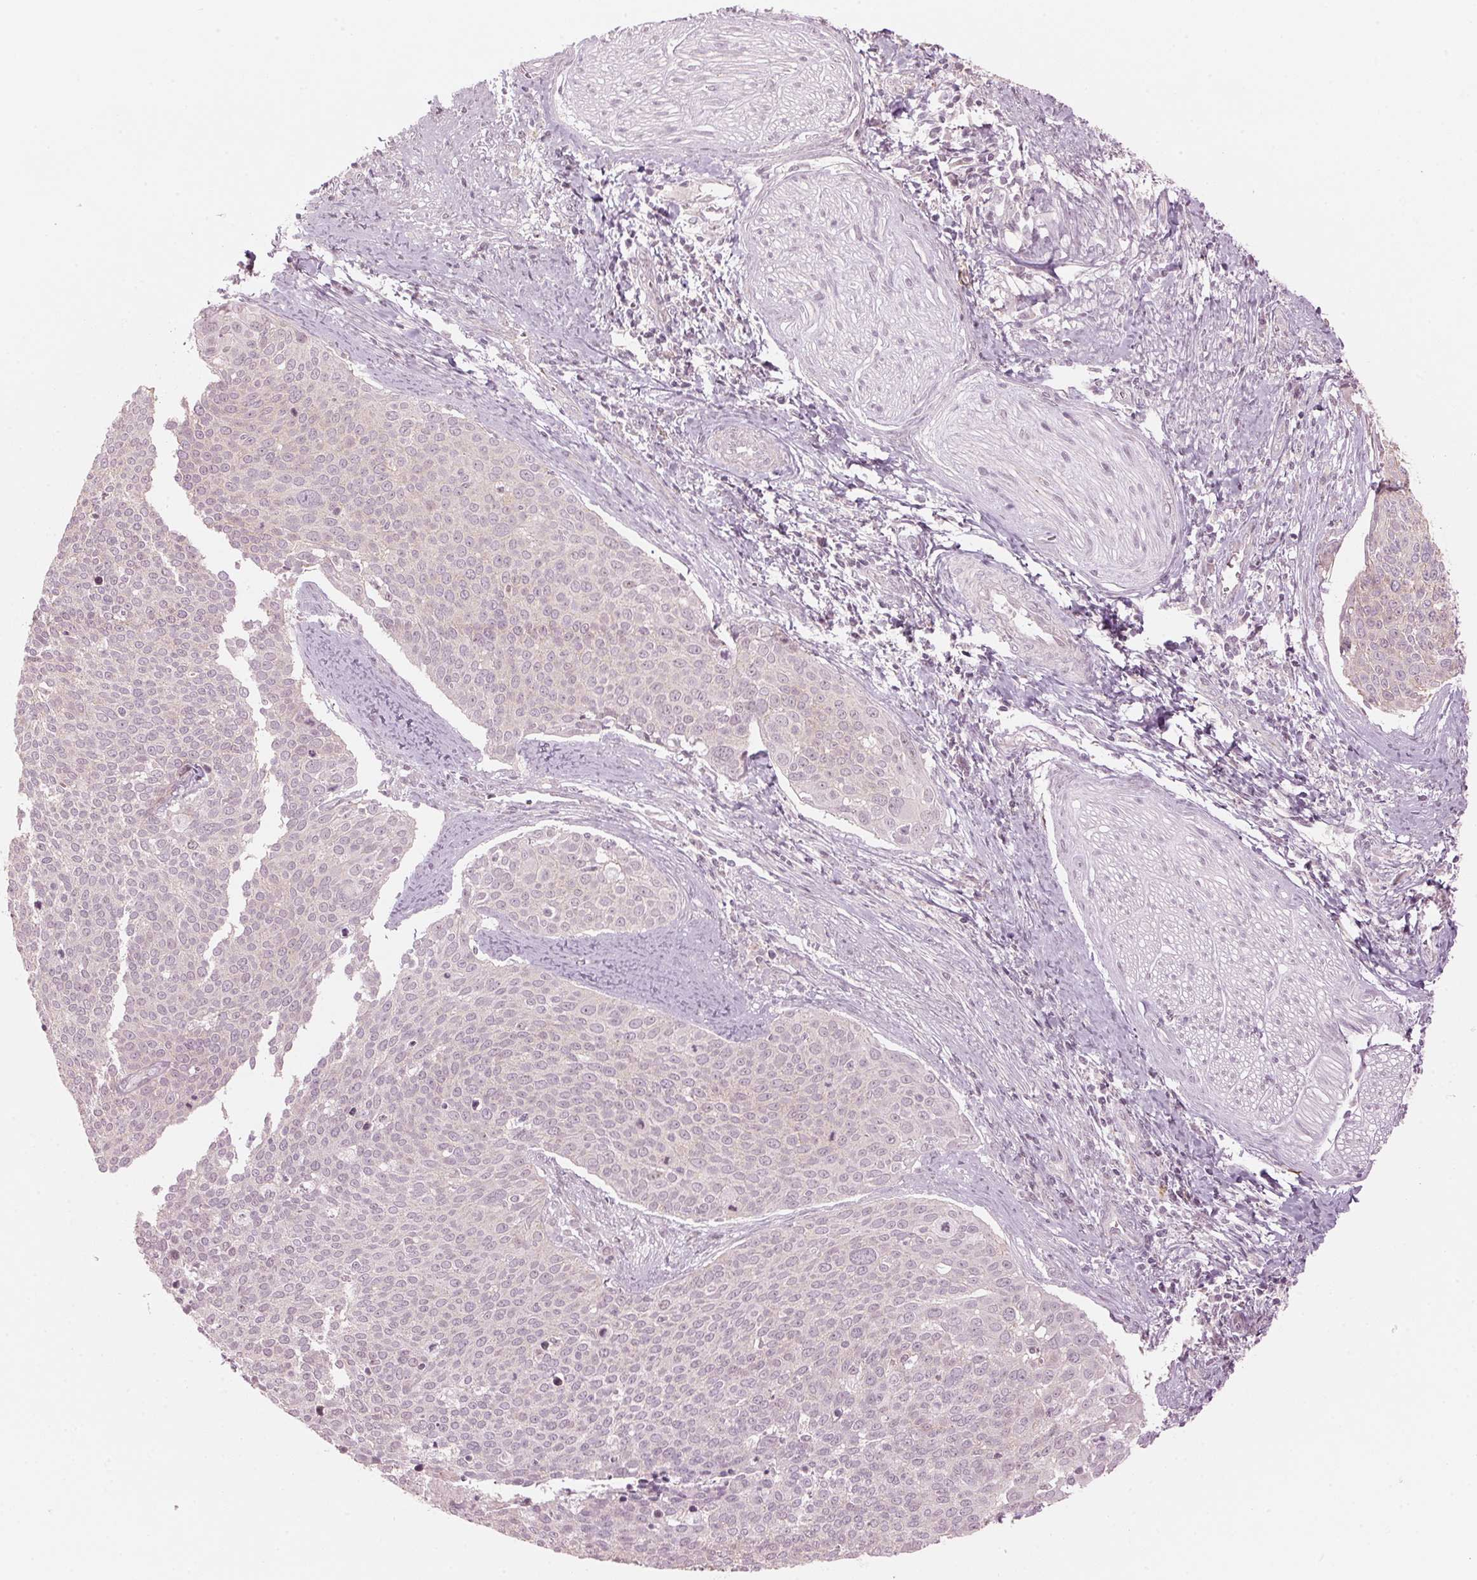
{"staining": {"intensity": "negative", "quantity": "none", "location": "none"}, "tissue": "cervical cancer", "cell_type": "Tumor cells", "image_type": "cancer", "snomed": [{"axis": "morphology", "description": "Squamous cell carcinoma, NOS"}, {"axis": "topography", "description": "Cervix"}], "caption": "DAB (3,3'-diaminobenzidine) immunohistochemical staining of human squamous cell carcinoma (cervical) displays no significant staining in tumor cells. (Stains: DAB IHC with hematoxylin counter stain, Microscopy: brightfield microscopy at high magnification).", "gene": "TMED6", "patient": {"sex": "female", "age": 39}}